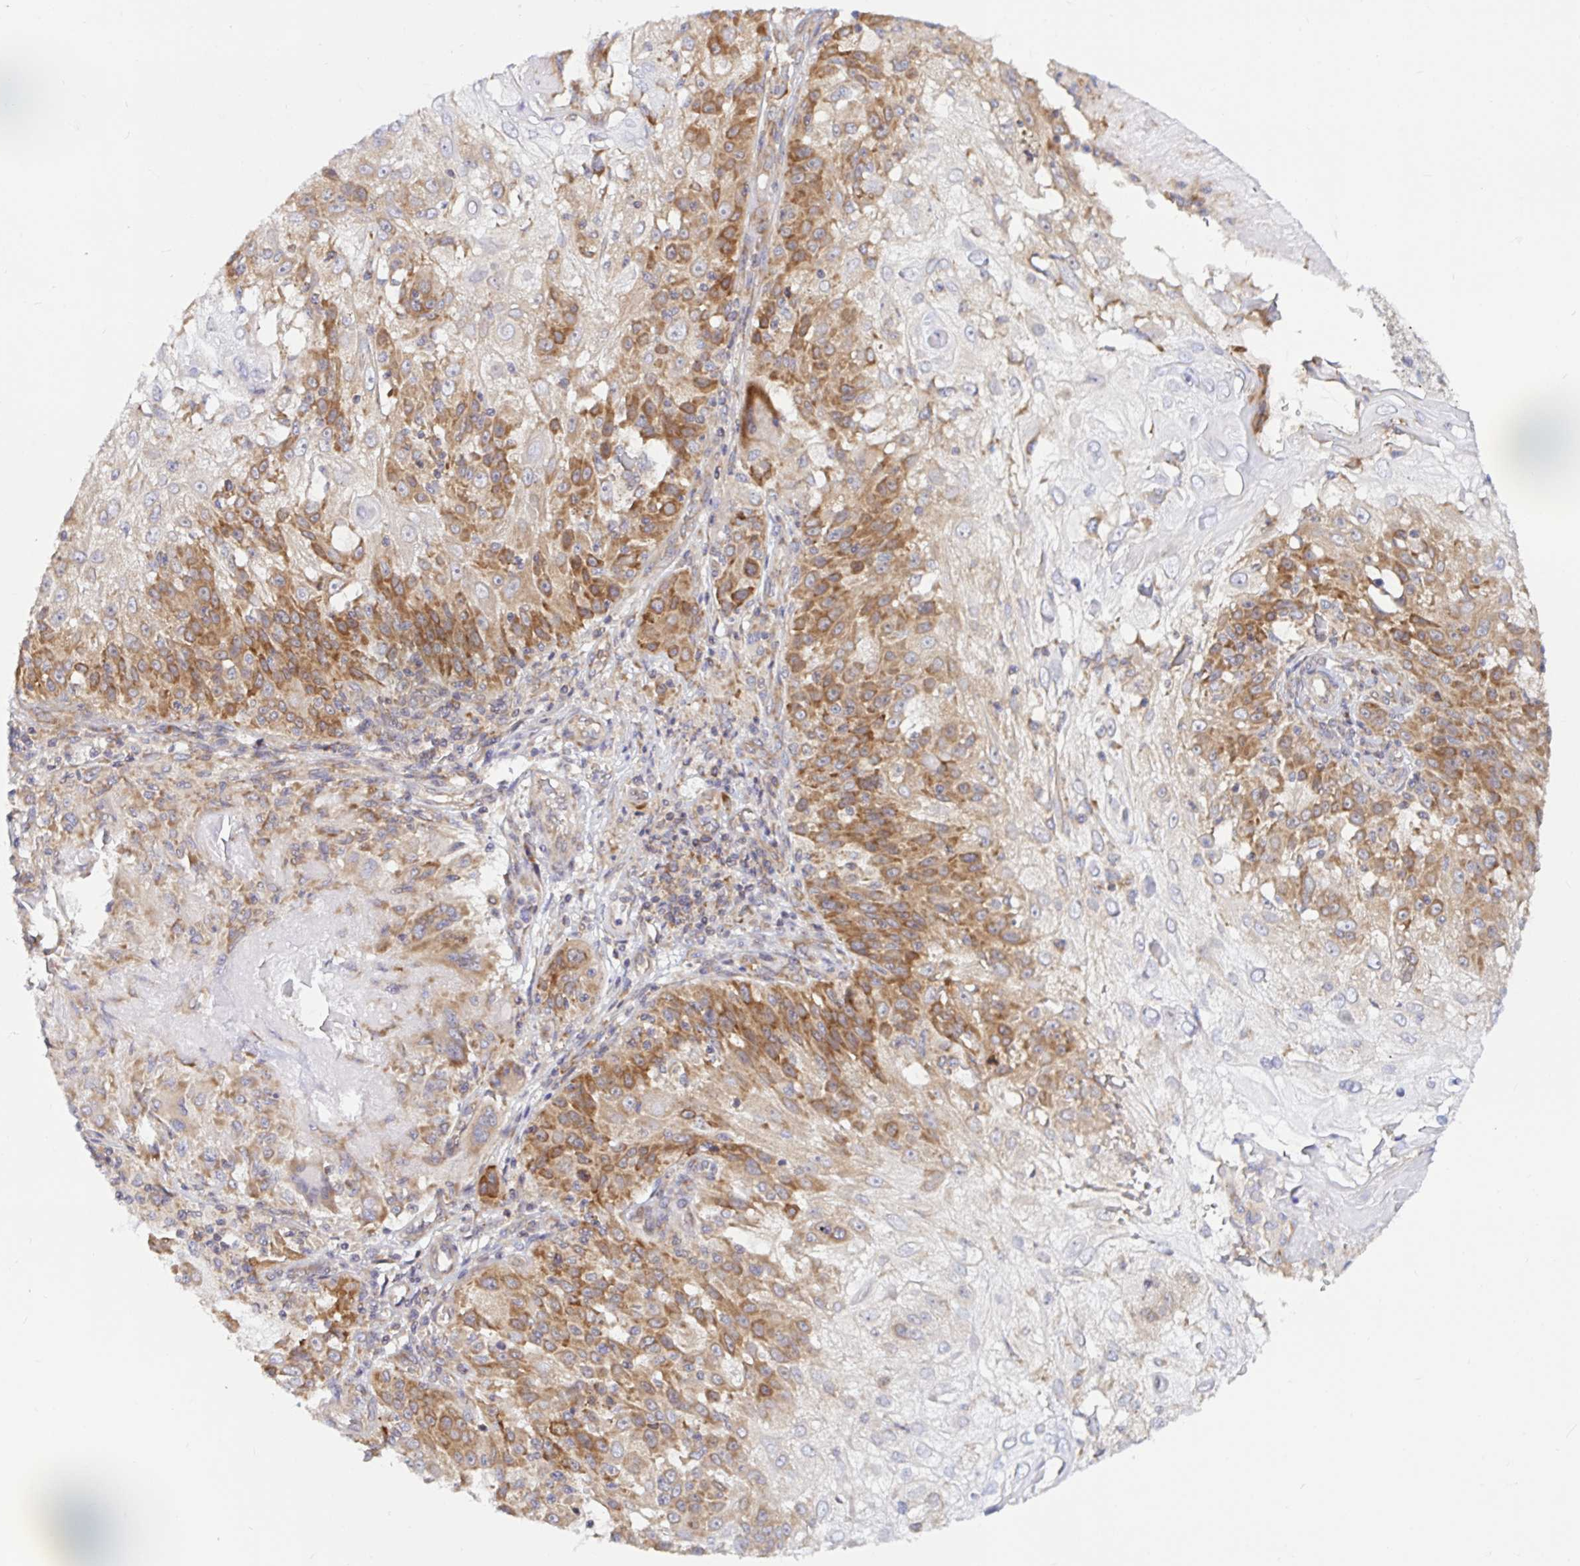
{"staining": {"intensity": "moderate", "quantity": "25%-75%", "location": "cytoplasmic/membranous"}, "tissue": "skin cancer", "cell_type": "Tumor cells", "image_type": "cancer", "snomed": [{"axis": "morphology", "description": "Normal tissue, NOS"}, {"axis": "morphology", "description": "Squamous cell carcinoma, NOS"}, {"axis": "topography", "description": "Skin"}], "caption": "High-power microscopy captured an immunohistochemistry histopathology image of squamous cell carcinoma (skin), revealing moderate cytoplasmic/membranous staining in about 25%-75% of tumor cells.", "gene": "LARP1", "patient": {"sex": "female", "age": 83}}